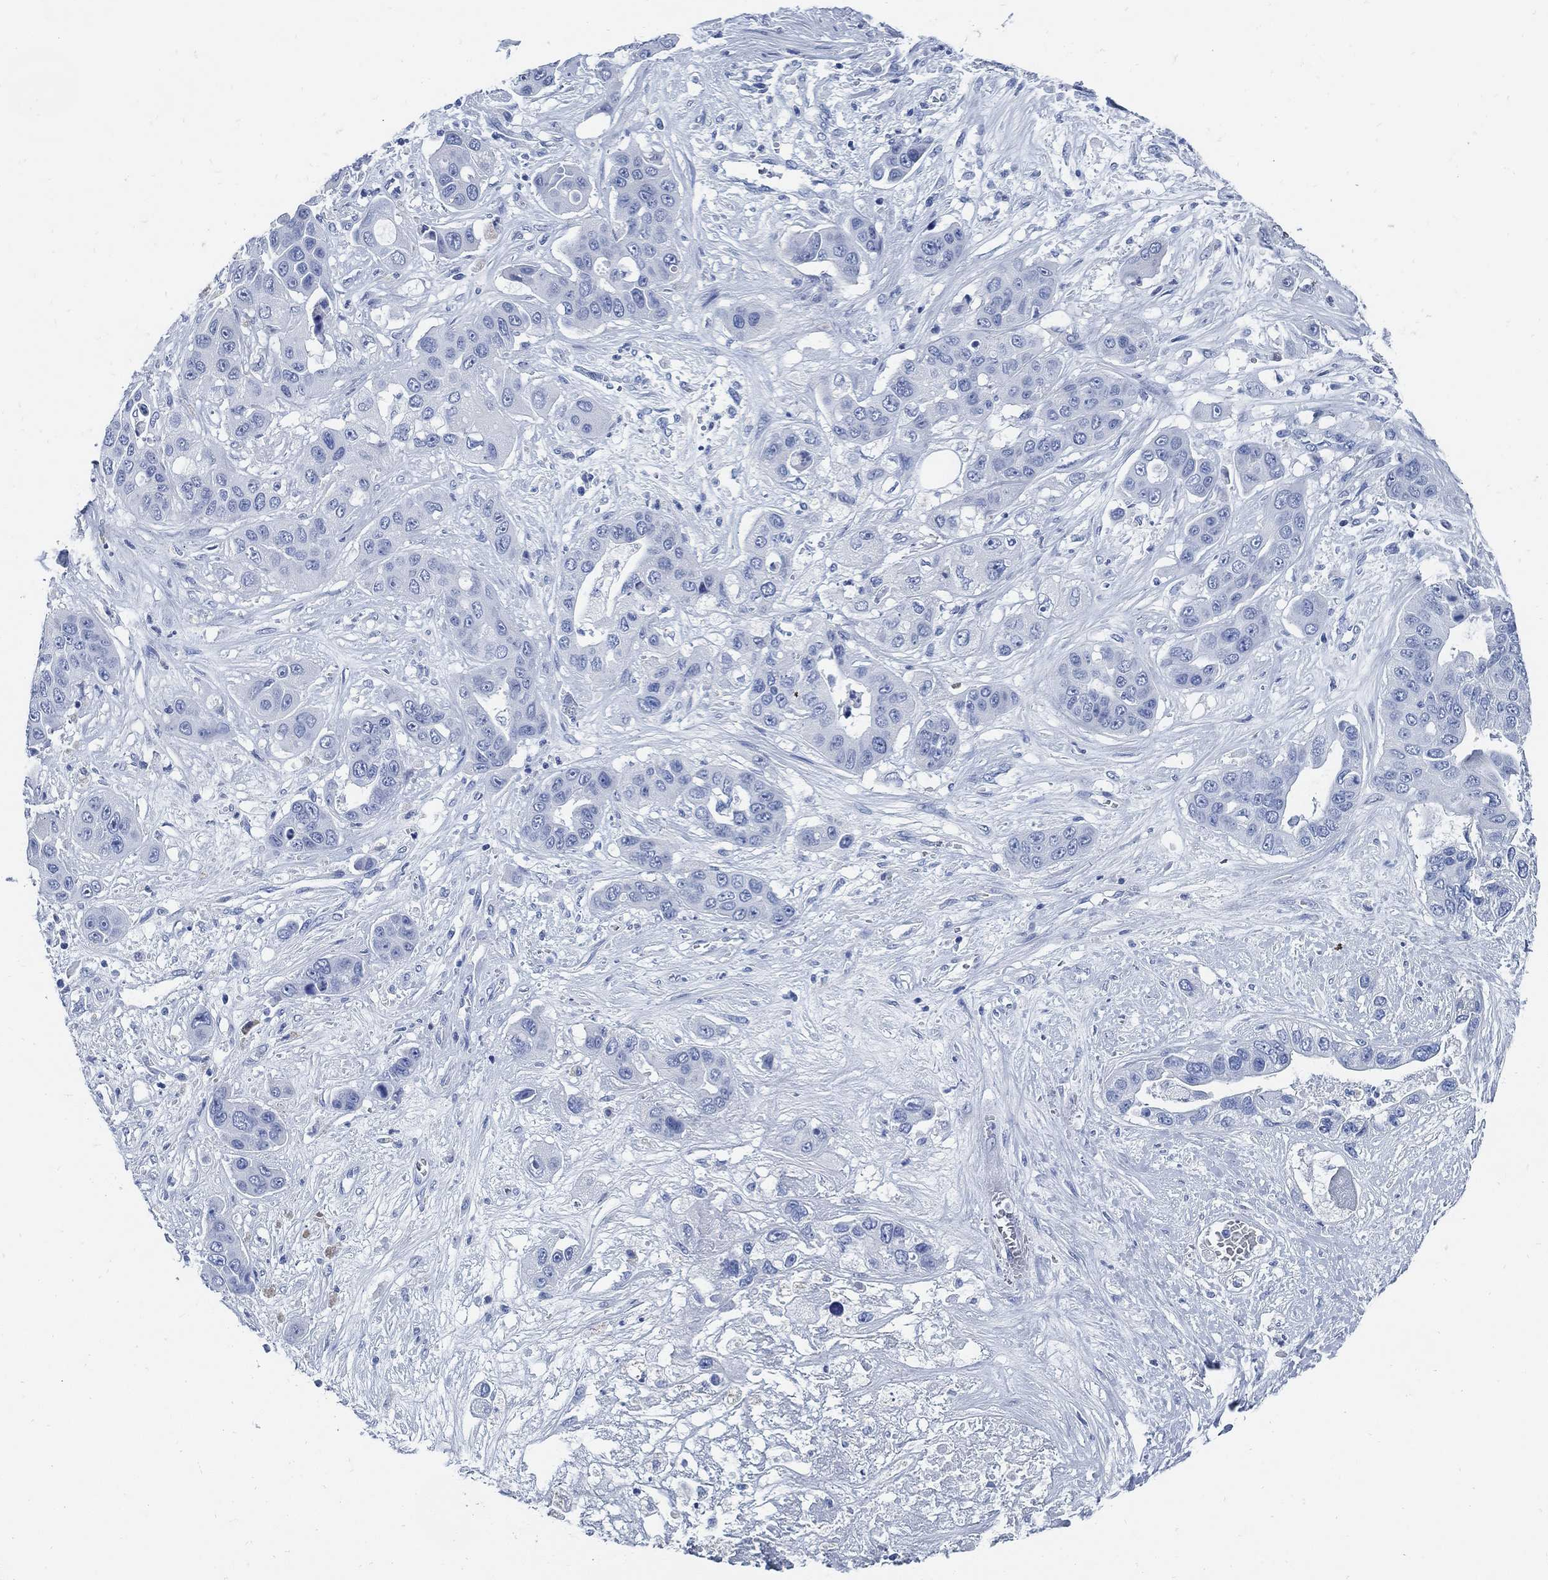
{"staining": {"intensity": "negative", "quantity": "none", "location": "none"}, "tissue": "liver cancer", "cell_type": "Tumor cells", "image_type": "cancer", "snomed": [{"axis": "morphology", "description": "Cholangiocarcinoma"}, {"axis": "topography", "description": "Liver"}], "caption": "High magnification brightfield microscopy of liver cancer (cholangiocarcinoma) stained with DAB (brown) and counterstained with hematoxylin (blue): tumor cells show no significant positivity.", "gene": "SLC45A1", "patient": {"sex": "female", "age": 52}}